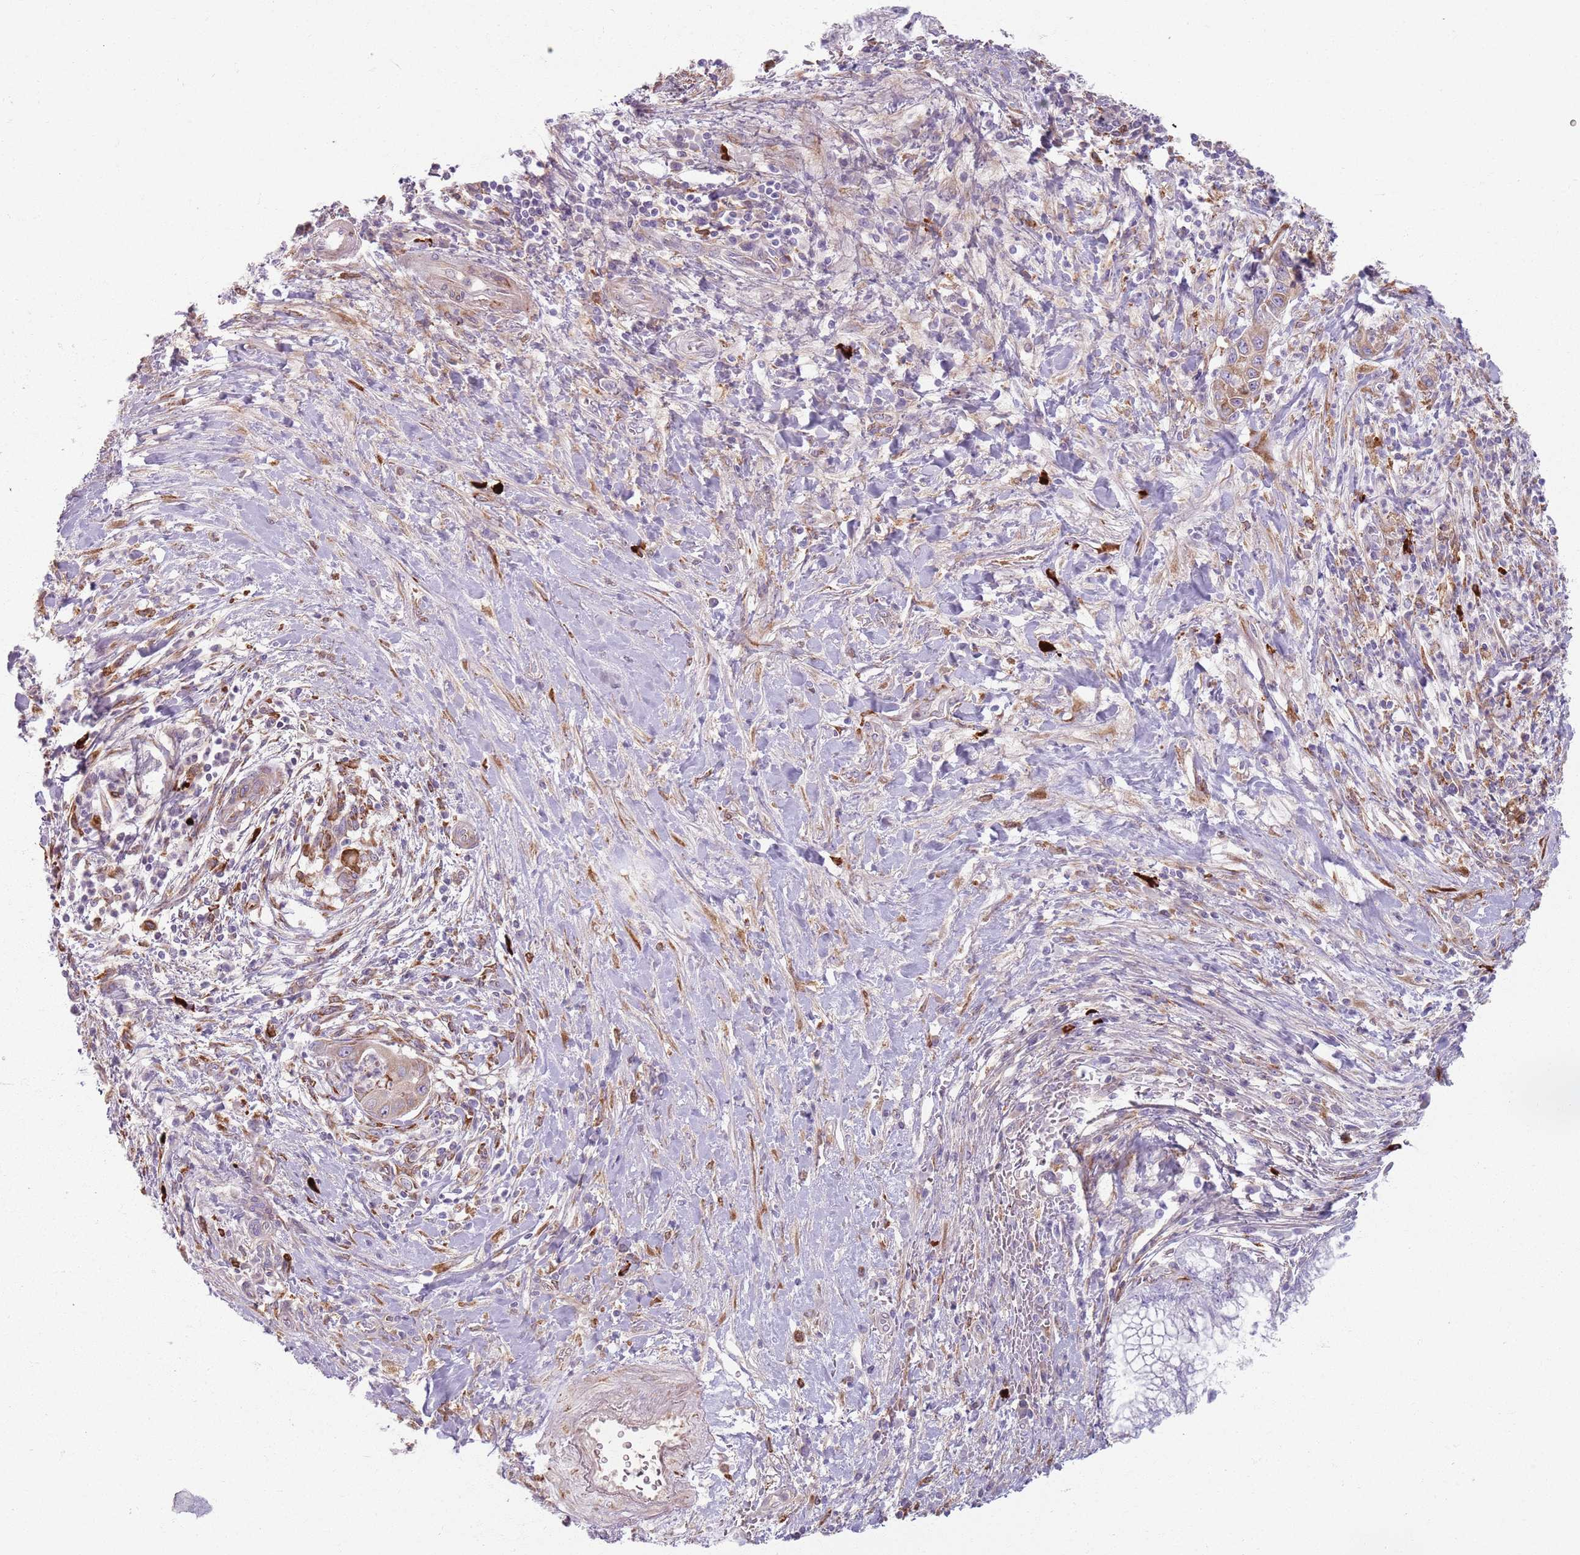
{"staining": {"intensity": "weak", "quantity": "<25%", "location": "cytoplasmic/membranous"}, "tissue": "pancreatic cancer", "cell_type": "Tumor cells", "image_type": "cancer", "snomed": [{"axis": "morphology", "description": "Adenocarcinoma, NOS"}, {"axis": "topography", "description": "Pancreas"}], "caption": "This is an immunohistochemistry histopathology image of human pancreatic adenocarcinoma. There is no positivity in tumor cells.", "gene": "COLGALT1", "patient": {"sex": "male", "age": 73}}